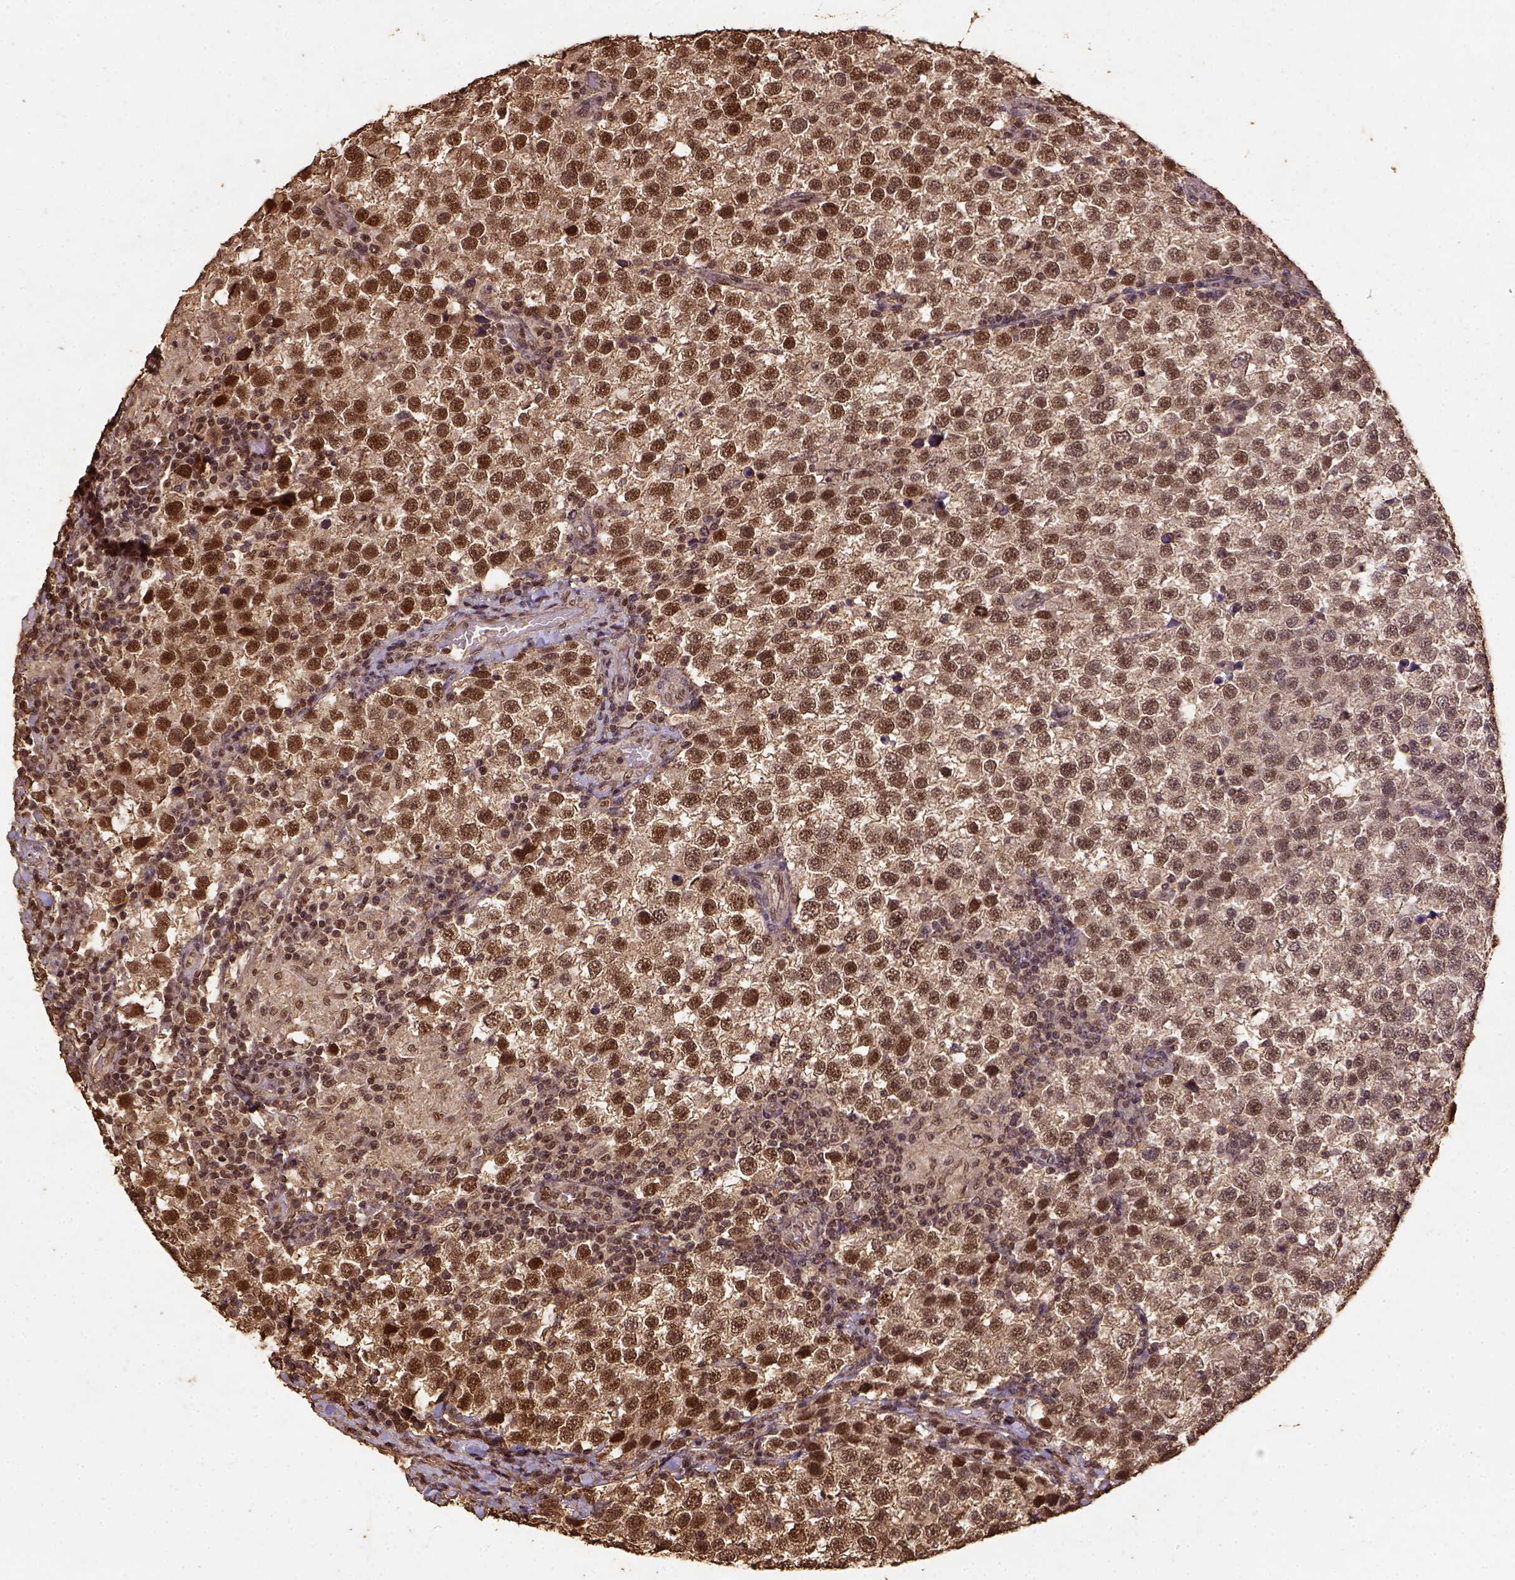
{"staining": {"intensity": "moderate", "quantity": ">75%", "location": "nuclear"}, "tissue": "testis cancer", "cell_type": "Tumor cells", "image_type": "cancer", "snomed": [{"axis": "morphology", "description": "Seminoma, NOS"}, {"axis": "topography", "description": "Testis"}], "caption": "A photomicrograph of seminoma (testis) stained for a protein demonstrates moderate nuclear brown staining in tumor cells.", "gene": "NACC1", "patient": {"sex": "male", "age": 34}}